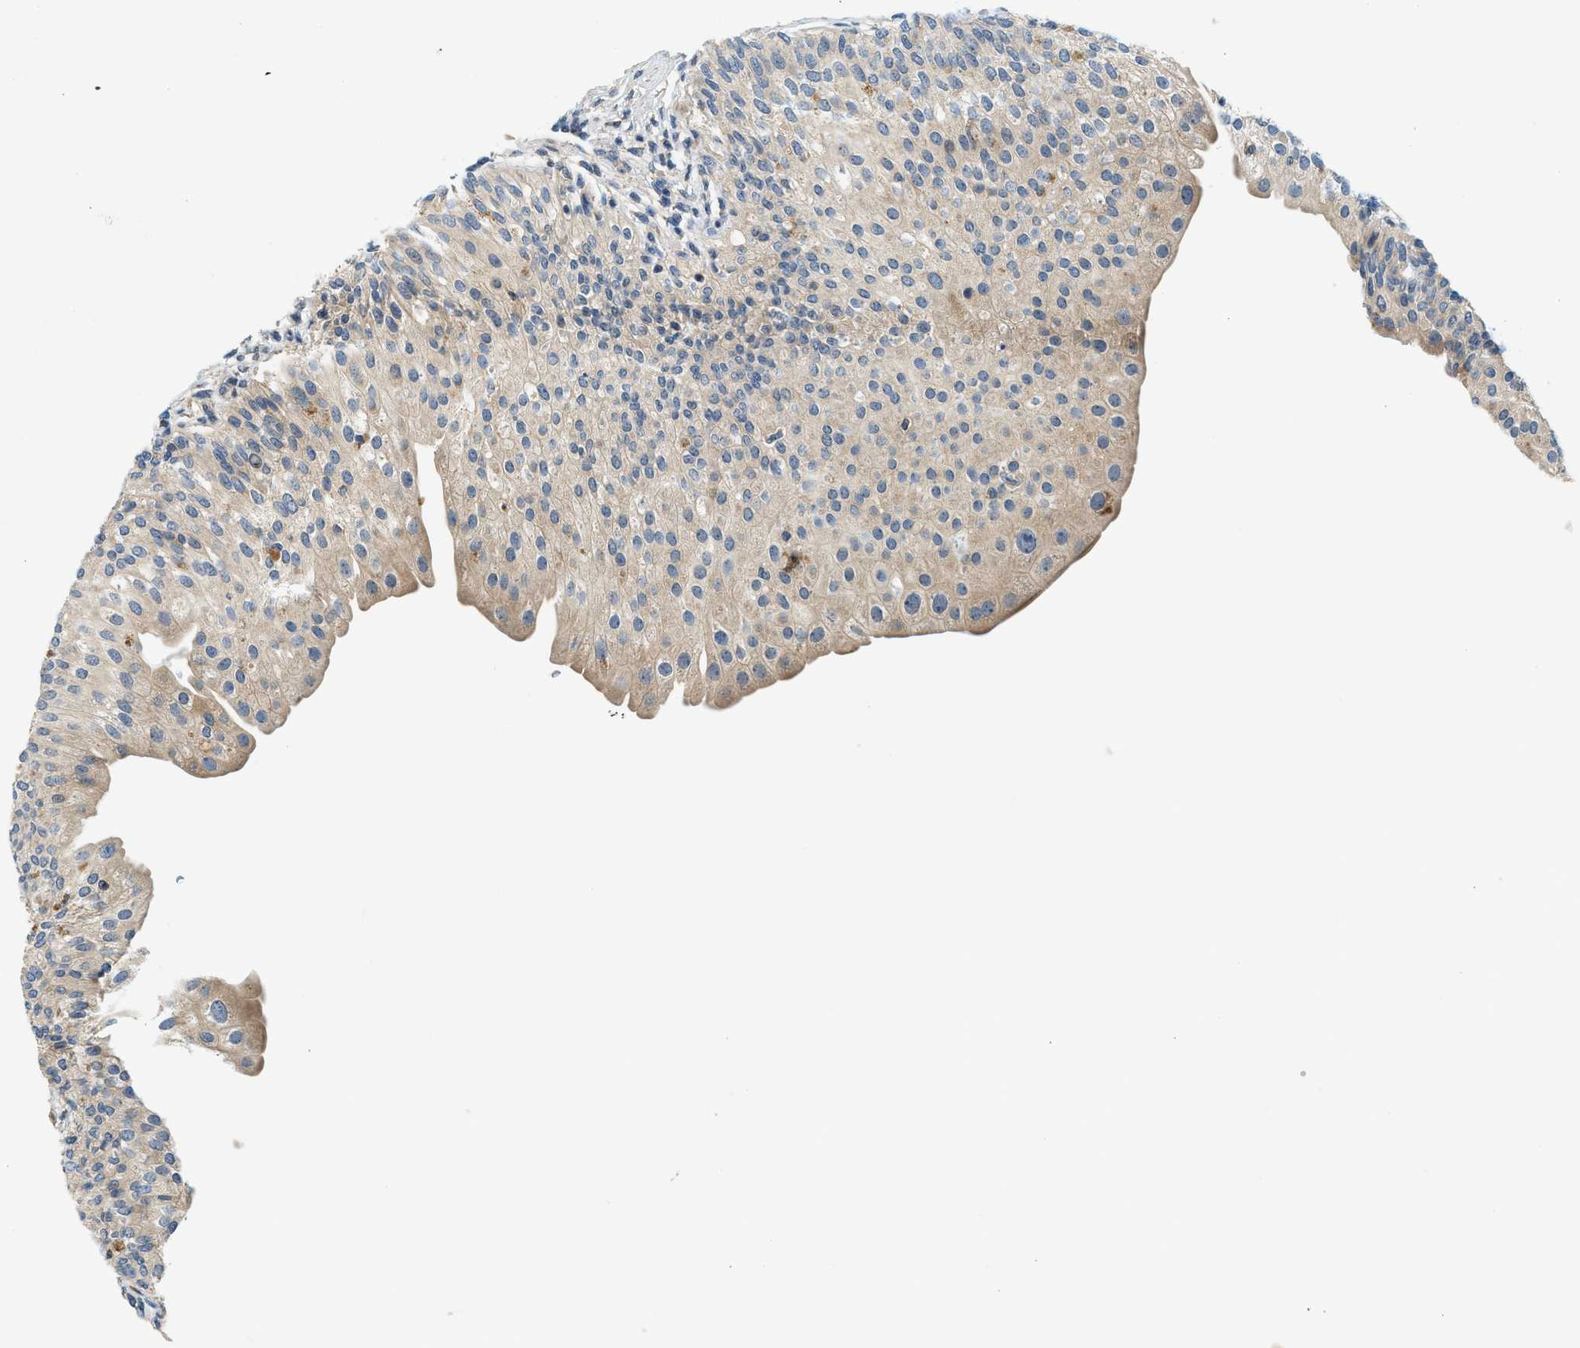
{"staining": {"intensity": "moderate", "quantity": "25%-75%", "location": "cytoplasmic/membranous"}, "tissue": "urinary bladder", "cell_type": "Urothelial cells", "image_type": "normal", "snomed": [{"axis": "morphology", "description": "Normal tissue, NOS"}, {"axis": "topography", "description": "Urinary bladder"}], "caption": "A medium amount of moderate cytoplasmic/membranous expression is identified in about 25%-75% of urothelial cells in unremarkable urinary bladder. (brown staining indicates protein expression, while blue staining denotes nuclei).", "gene": "KCNK1", "patient": {"sex": "male", "age": 46}}